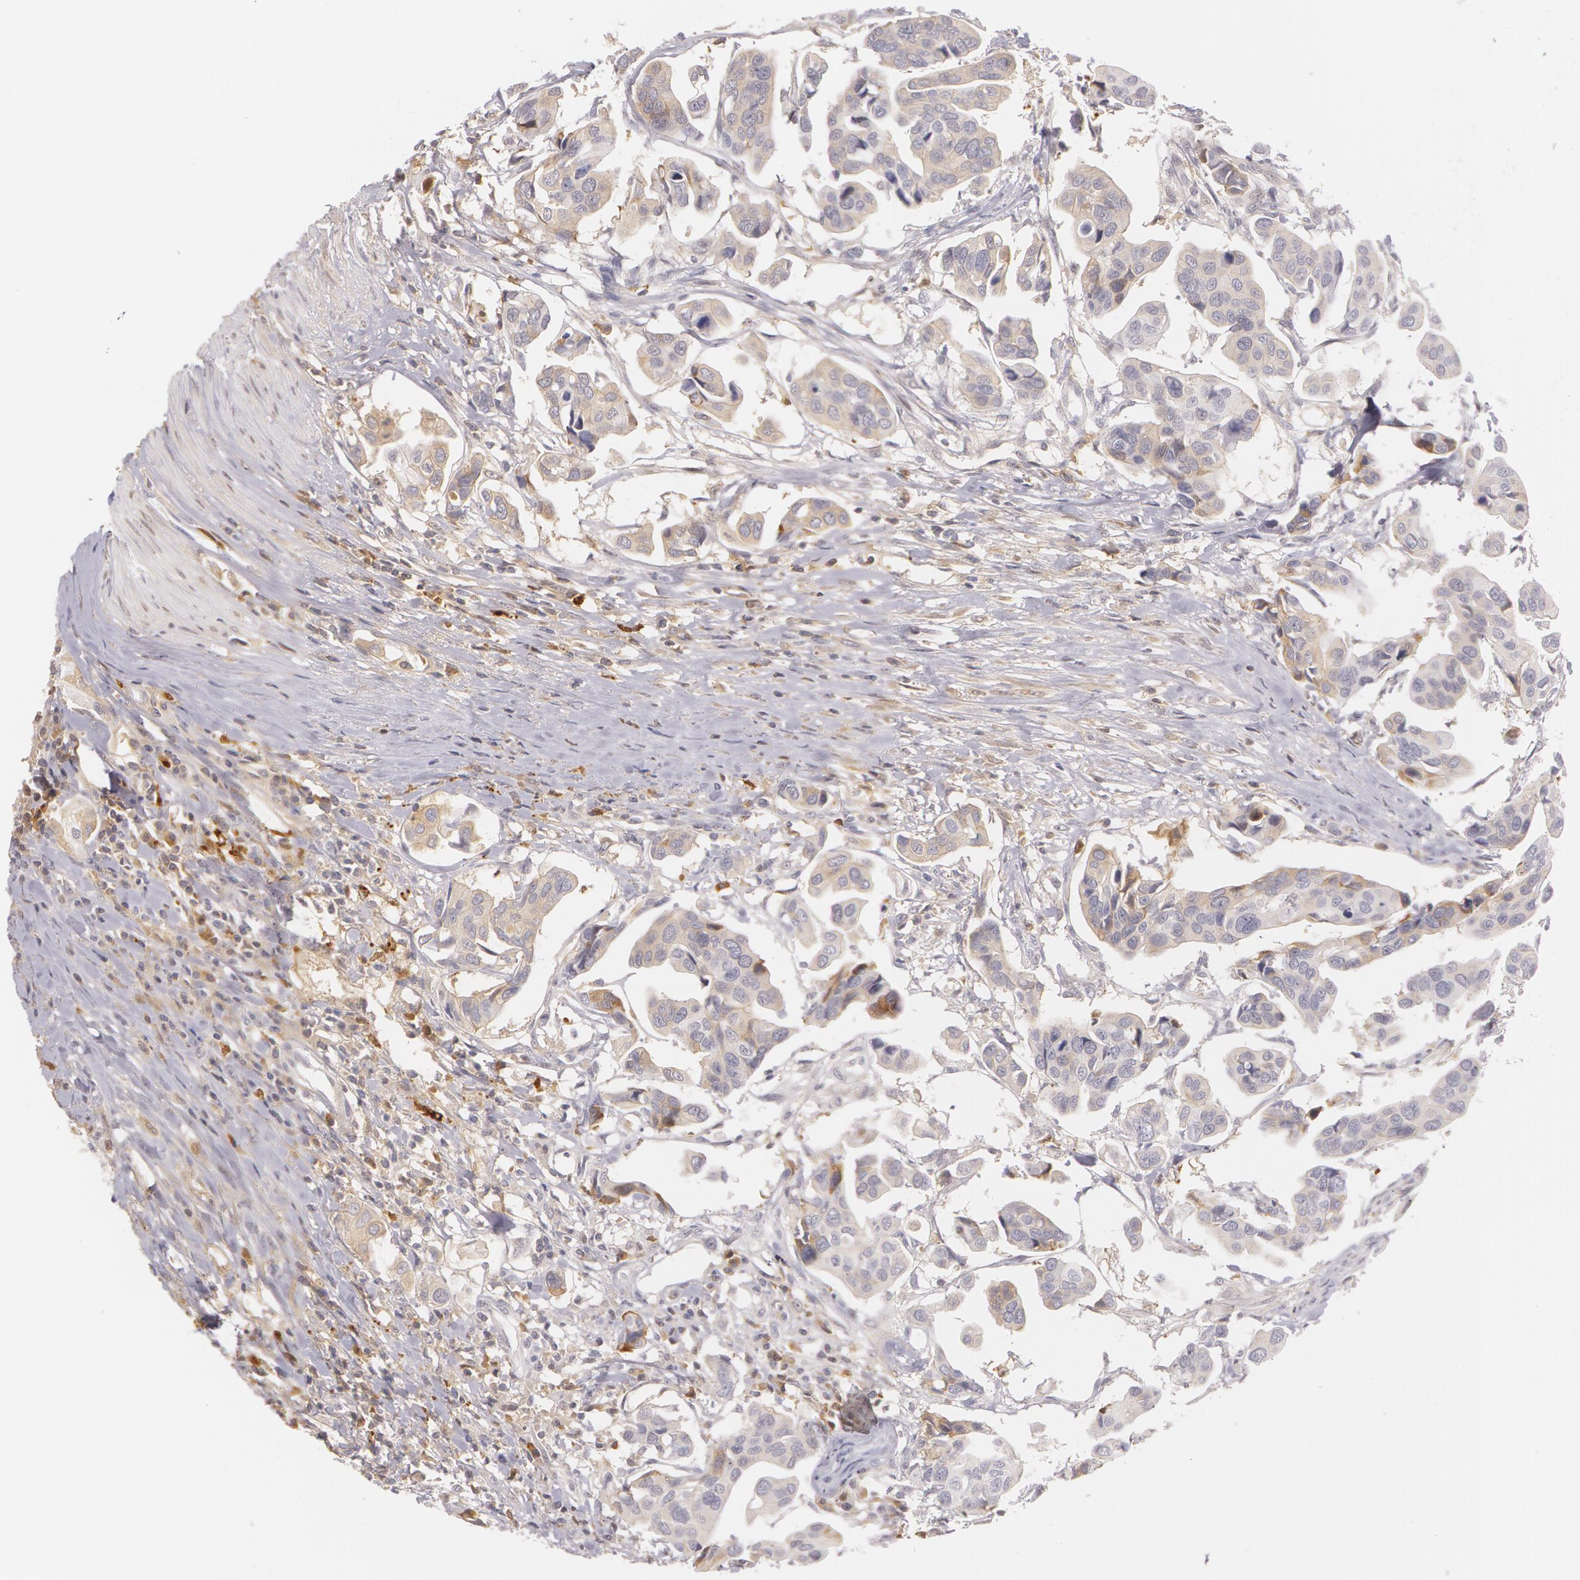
{"staining": {"intensity": "weak", "quantity": ">75%", "location": "cytoplasmic/membranous"}, "tissue": "urothelial cancer", "cell_type": "Tumor cells", "image_type": "cancer", "snomed": [{"axis": "morphology", "description": "Adenocarcinoma, NOS"}, {"axis": "topography", "description": "Urinary bladder"}], "caption": "Protein analysis of adenocarcinoma tissue displays weak cytoplasmic/membranous expression in about >75% of tumor cells.", "gene": "LBP", "patient": {"sex": "male", "age": 61}}